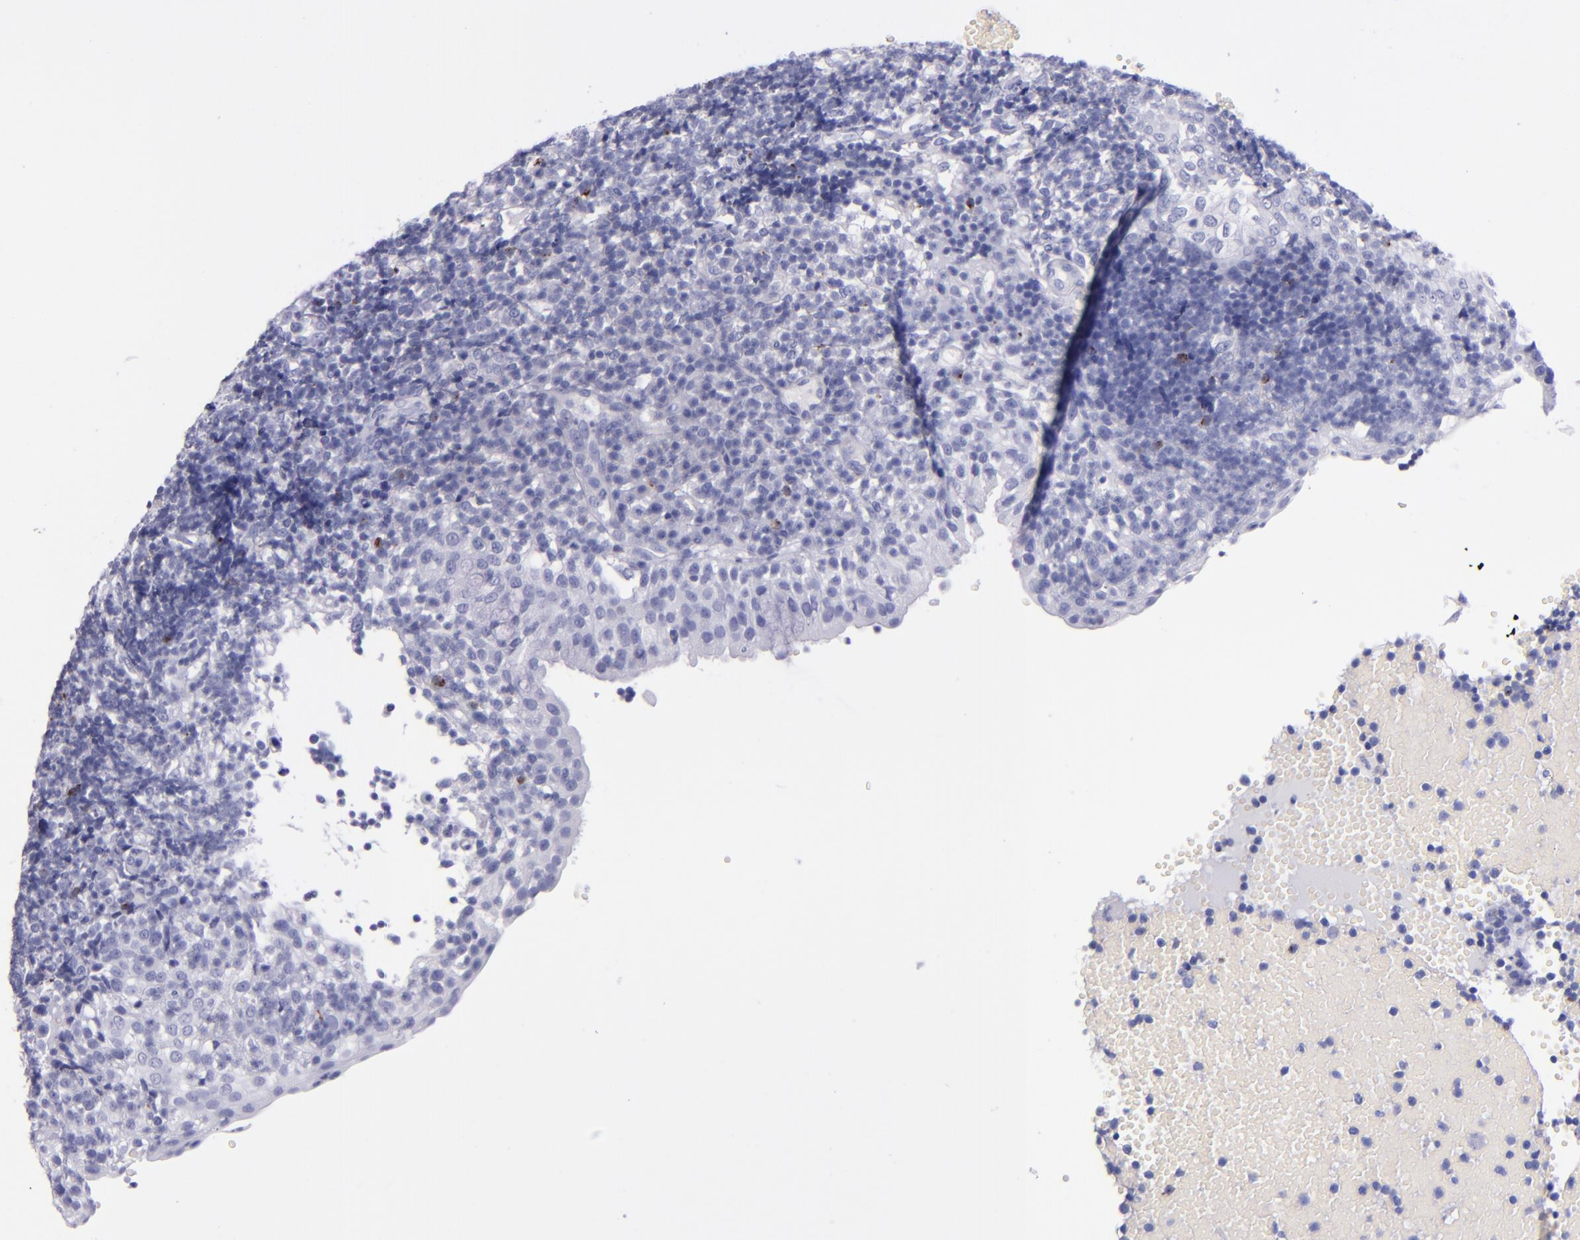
{"staining": {"intensity": "moderate", "quantity": "<25%", "location": "nuclear"}, "tissue": "tonsil", "cell_type": "Germinal center cells", "image_type": "normal", "snomed": [{"axis": "morphology", "description": "Normal tissue, NOS"}, {"axis": "topography", "description": "Tonsil"}], "caption": "Tonsil stained with DAB (3,3'-diaminobenzidine) IHC demonstrates low levels of moderate nuclear expression in about <25% of germinal center cells.", "gene": "LAG3", "patient": {"sex": "female", "age": 40}}